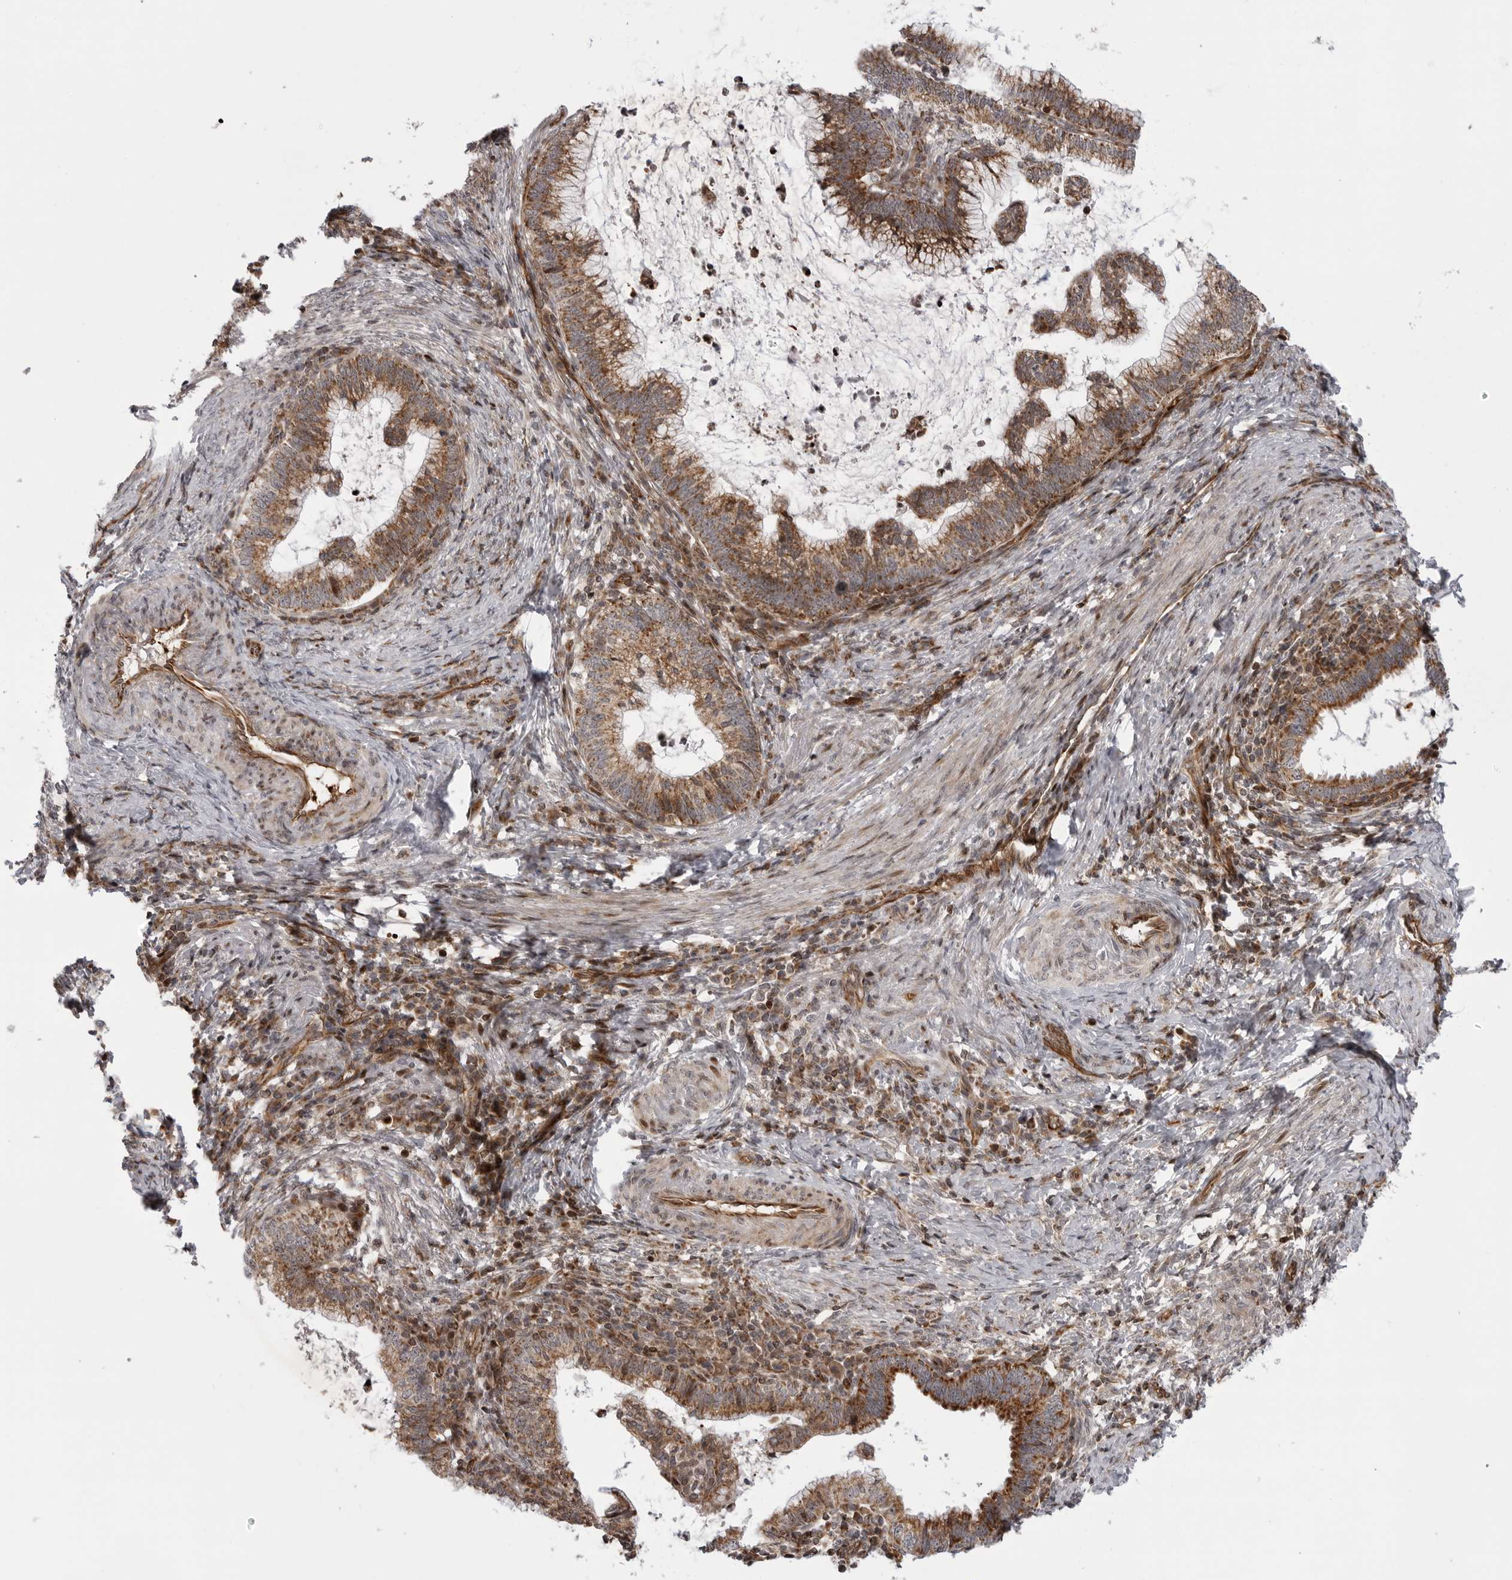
{"staining": {"intensity": "moderate", "quantity": ">75%", "location": "cytoplasmic/membranous"}, "tissue": "cervical cancer", "cell_type": "Tumor cells", "image_type": "cancer", "snomed": [{"axis": "morphology", "description": "Adenocarcinoma, NOS"}, {"axis": "topography", "description": "Cervix"}], "caption": "About >75% of tumor cells in adenocarcinoma (cervical) show moderate cytoplasmic/membranous protein positivity as visualized by brown immunohistochemical staining.", "gene": "ABL1", "patient": {"sex": "female", "age": 36}}